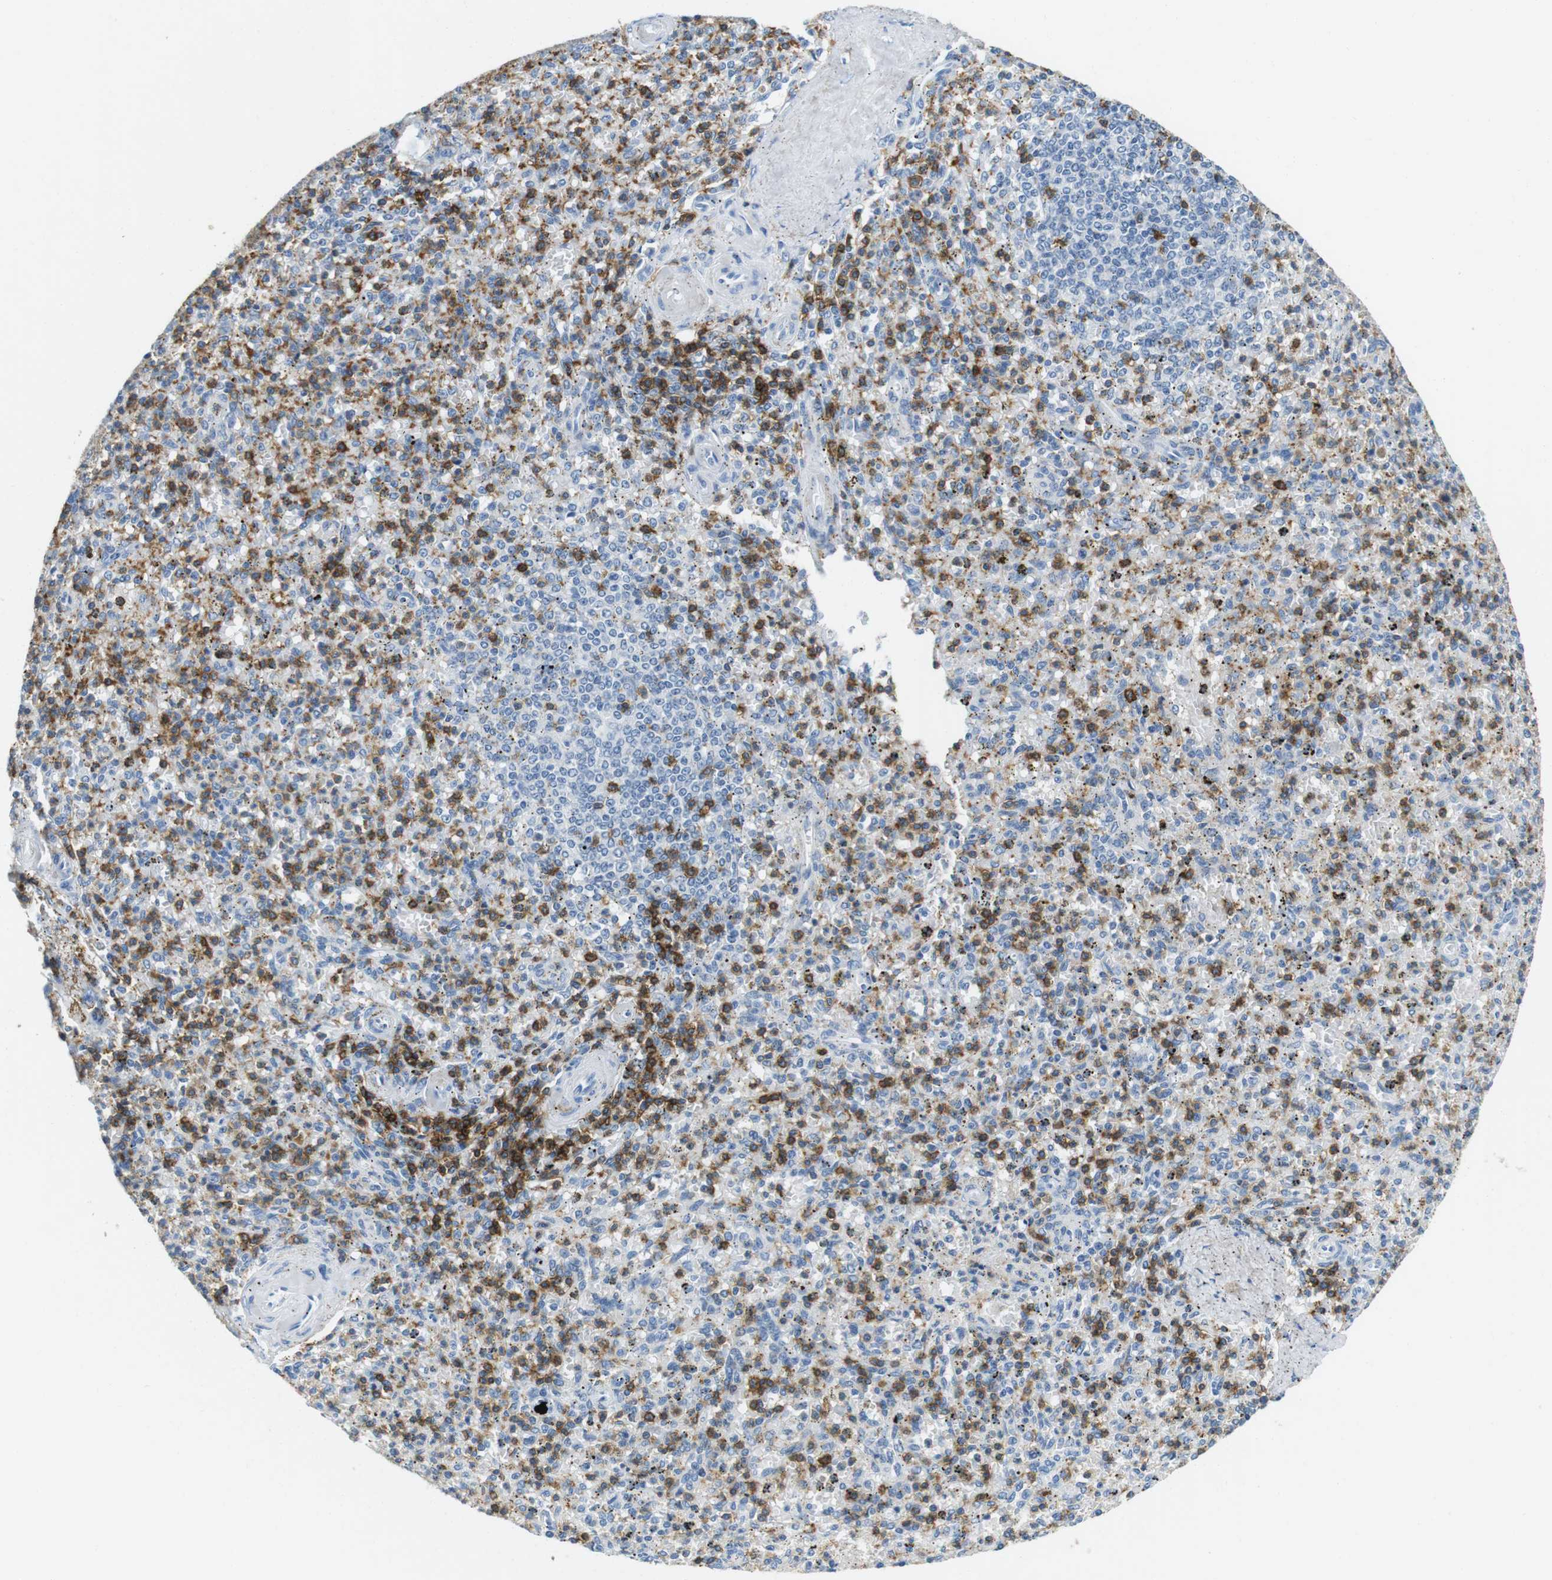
{"staining": {"intensity": "moderate", "quantity": "<25%", "location": "cytoplasmic/membranous"}, "tissue": "spleen", "cell_type": "Cells in red pulp", "image_type": "normal", "snomed": [{"axis": "morphology", "description": "Normal tissue, NOS"}, {"axis": "topography", "description": "Spleen"}], "caption": "The image shows a brown stain indicating the presence of a protein in the cytoplasmic/membranous of cells in red pulp in spleen. (Stains: DAB (3,3'-diaminobenzidine) in brown, nuclei in blue, Microscopy: brightfield microscopy at high magnification).", "gene": "LAT", "patient": {"sex": "male", "age": 72}}